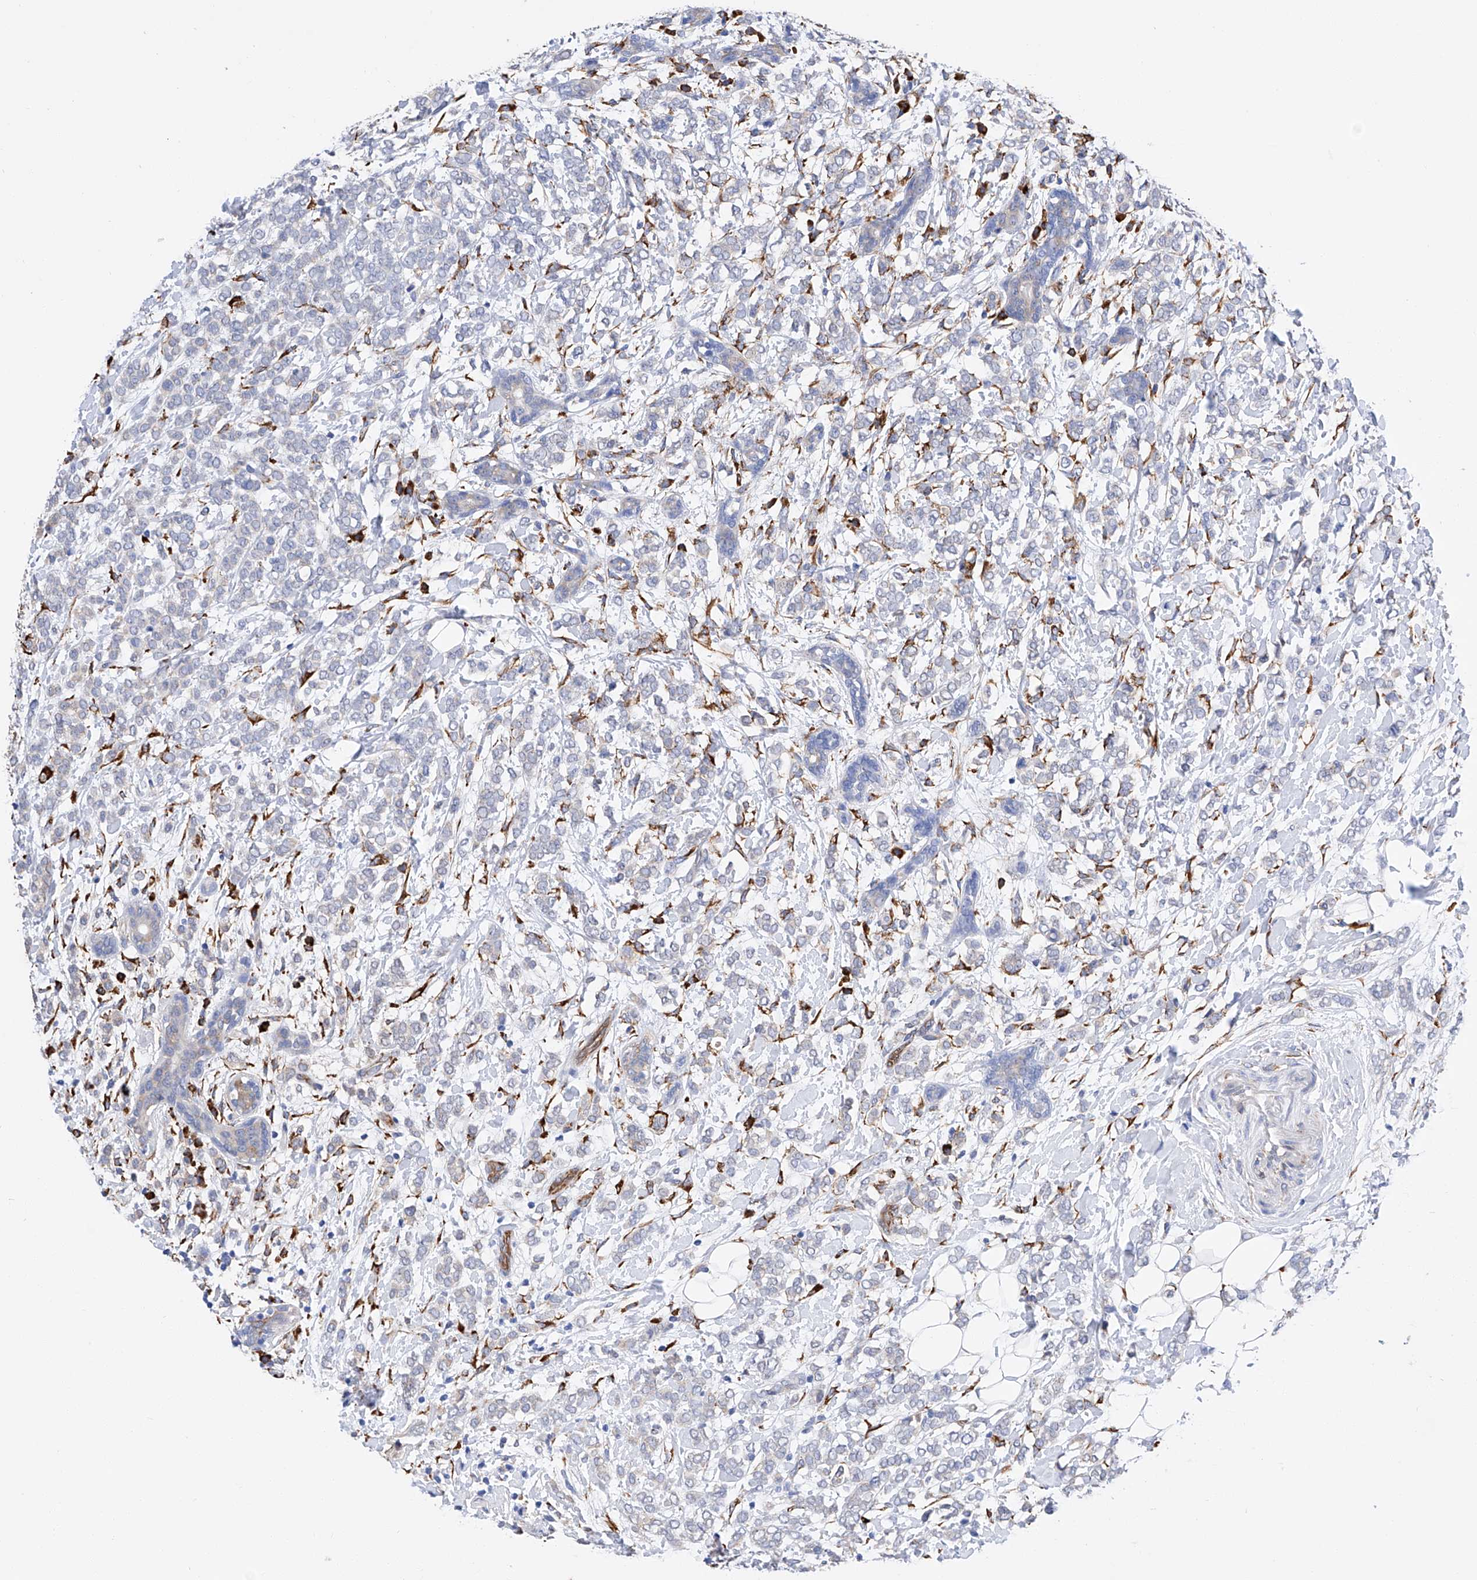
{"staining": {"intensity": "negative", "quantity": "none", "location": "none"}, "tissue": "breast cancer", "cell_type": "Tumor cells", "image_type": "cancer", "snomed": [{"axis": "morphology", "description": "Normal tissue, NOS"}, {"axis": "morphology", "description": "Lobular carcinoma"}, {"axis": "topography", "description": "Breast"}], "caption": "Protein analysis of lobular carcinoma (breast) reveals no significant positivity in tumor cells.", "gene": "PDIA5", "patient": {"sex": "female", "age": 47}}